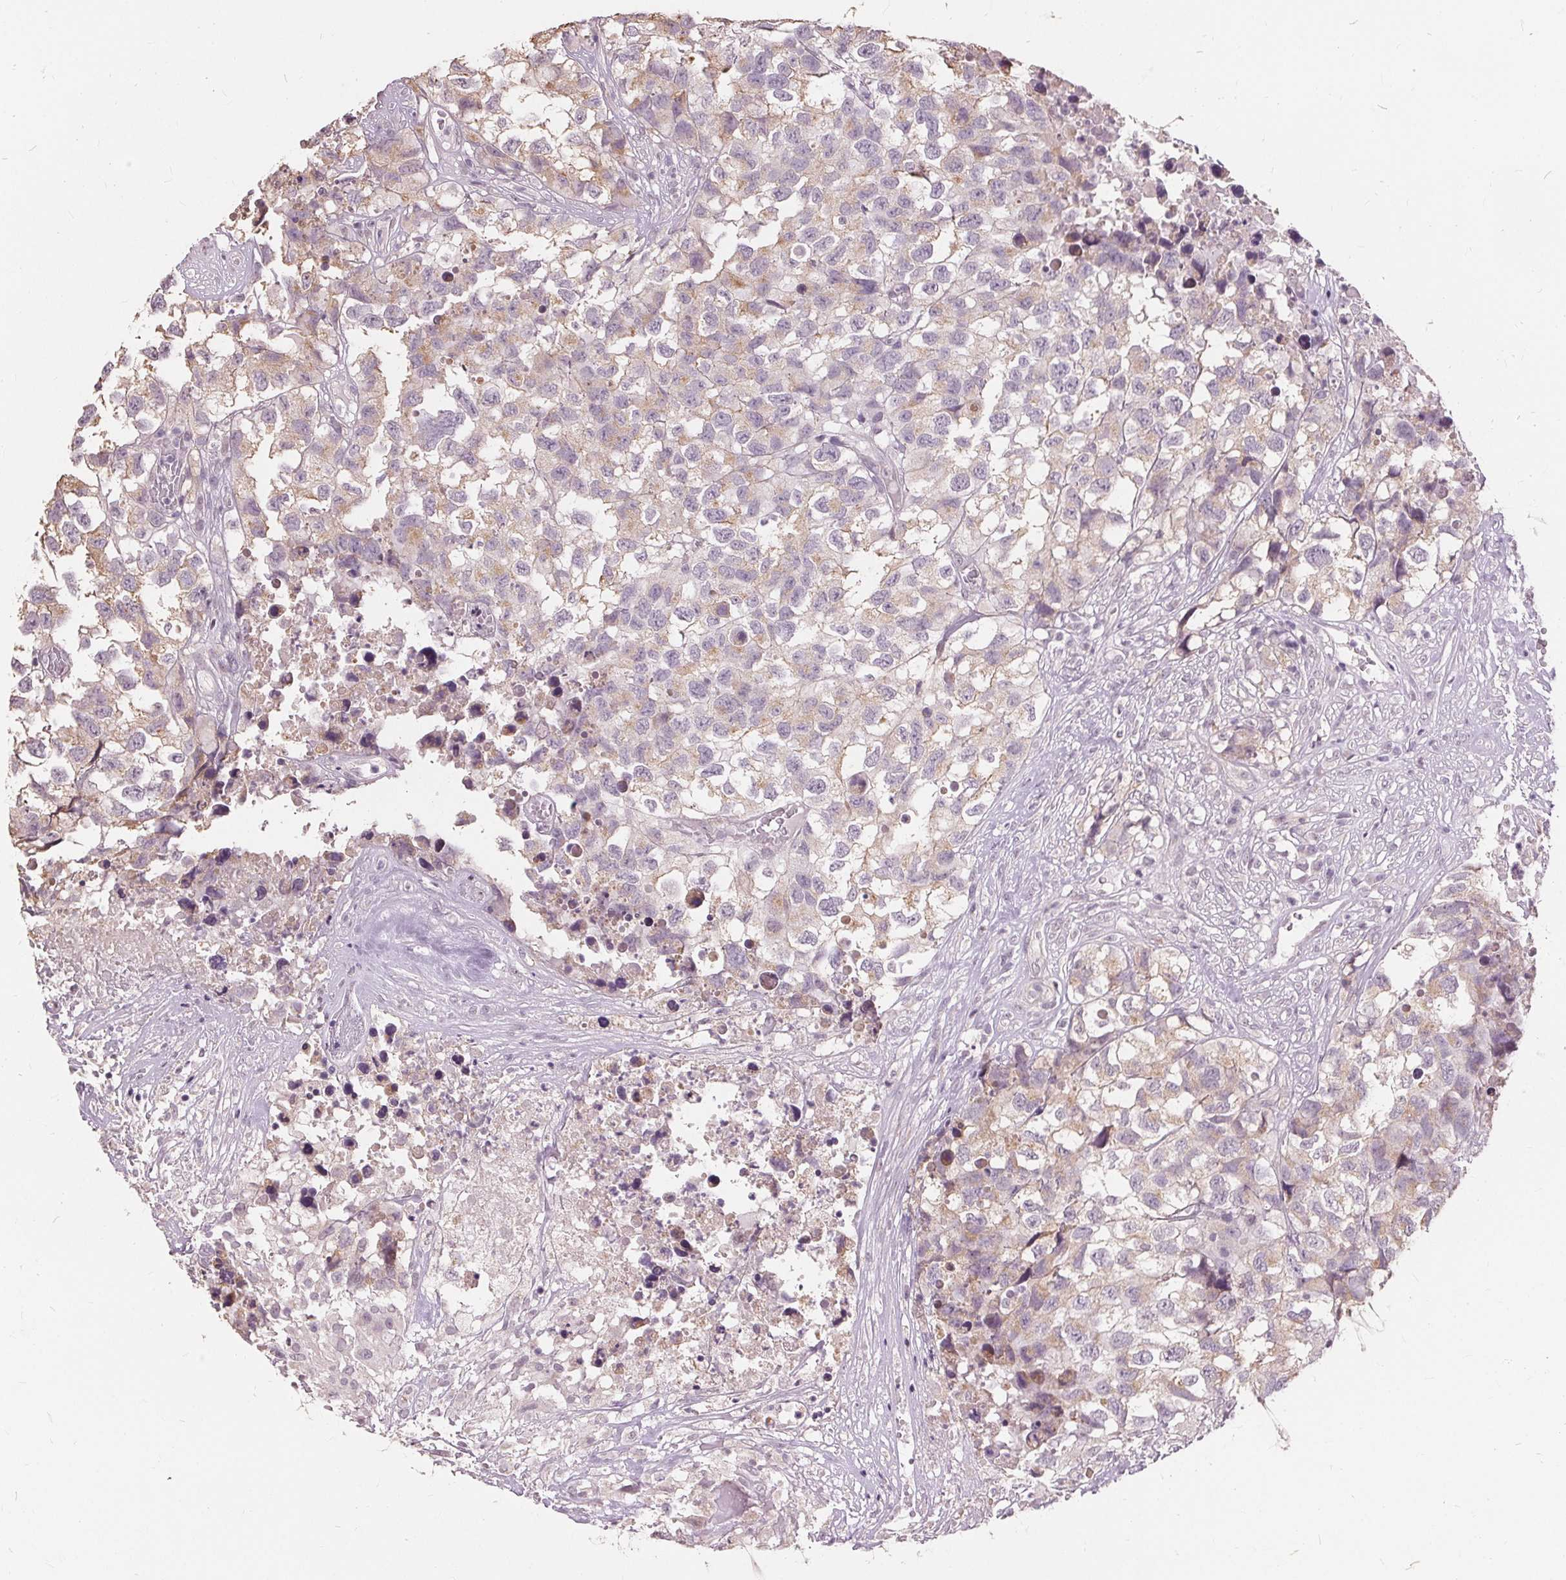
{"staining": {"intensity": "weak", "quantity": "25%-75%", "location": "cytoplasmic/membranous"}, "tissue": "testis cancer", "cell_type": "Tumor cells", "image_type": "cancer", "snomed": [{"axis": "morphology", "description": "Carcinoma, Embryonal, NOS"}, {"axis": "topography", "description": "Testis"}], "caption": "Weak cytoplasmic/membranous protein positivity is seen in approximately 25%-75% of tumor cells in testis cancer (embryonal carcinoma).", "gene": "SIGLEC6", "patient": {"sex": "male", "age": 83}}